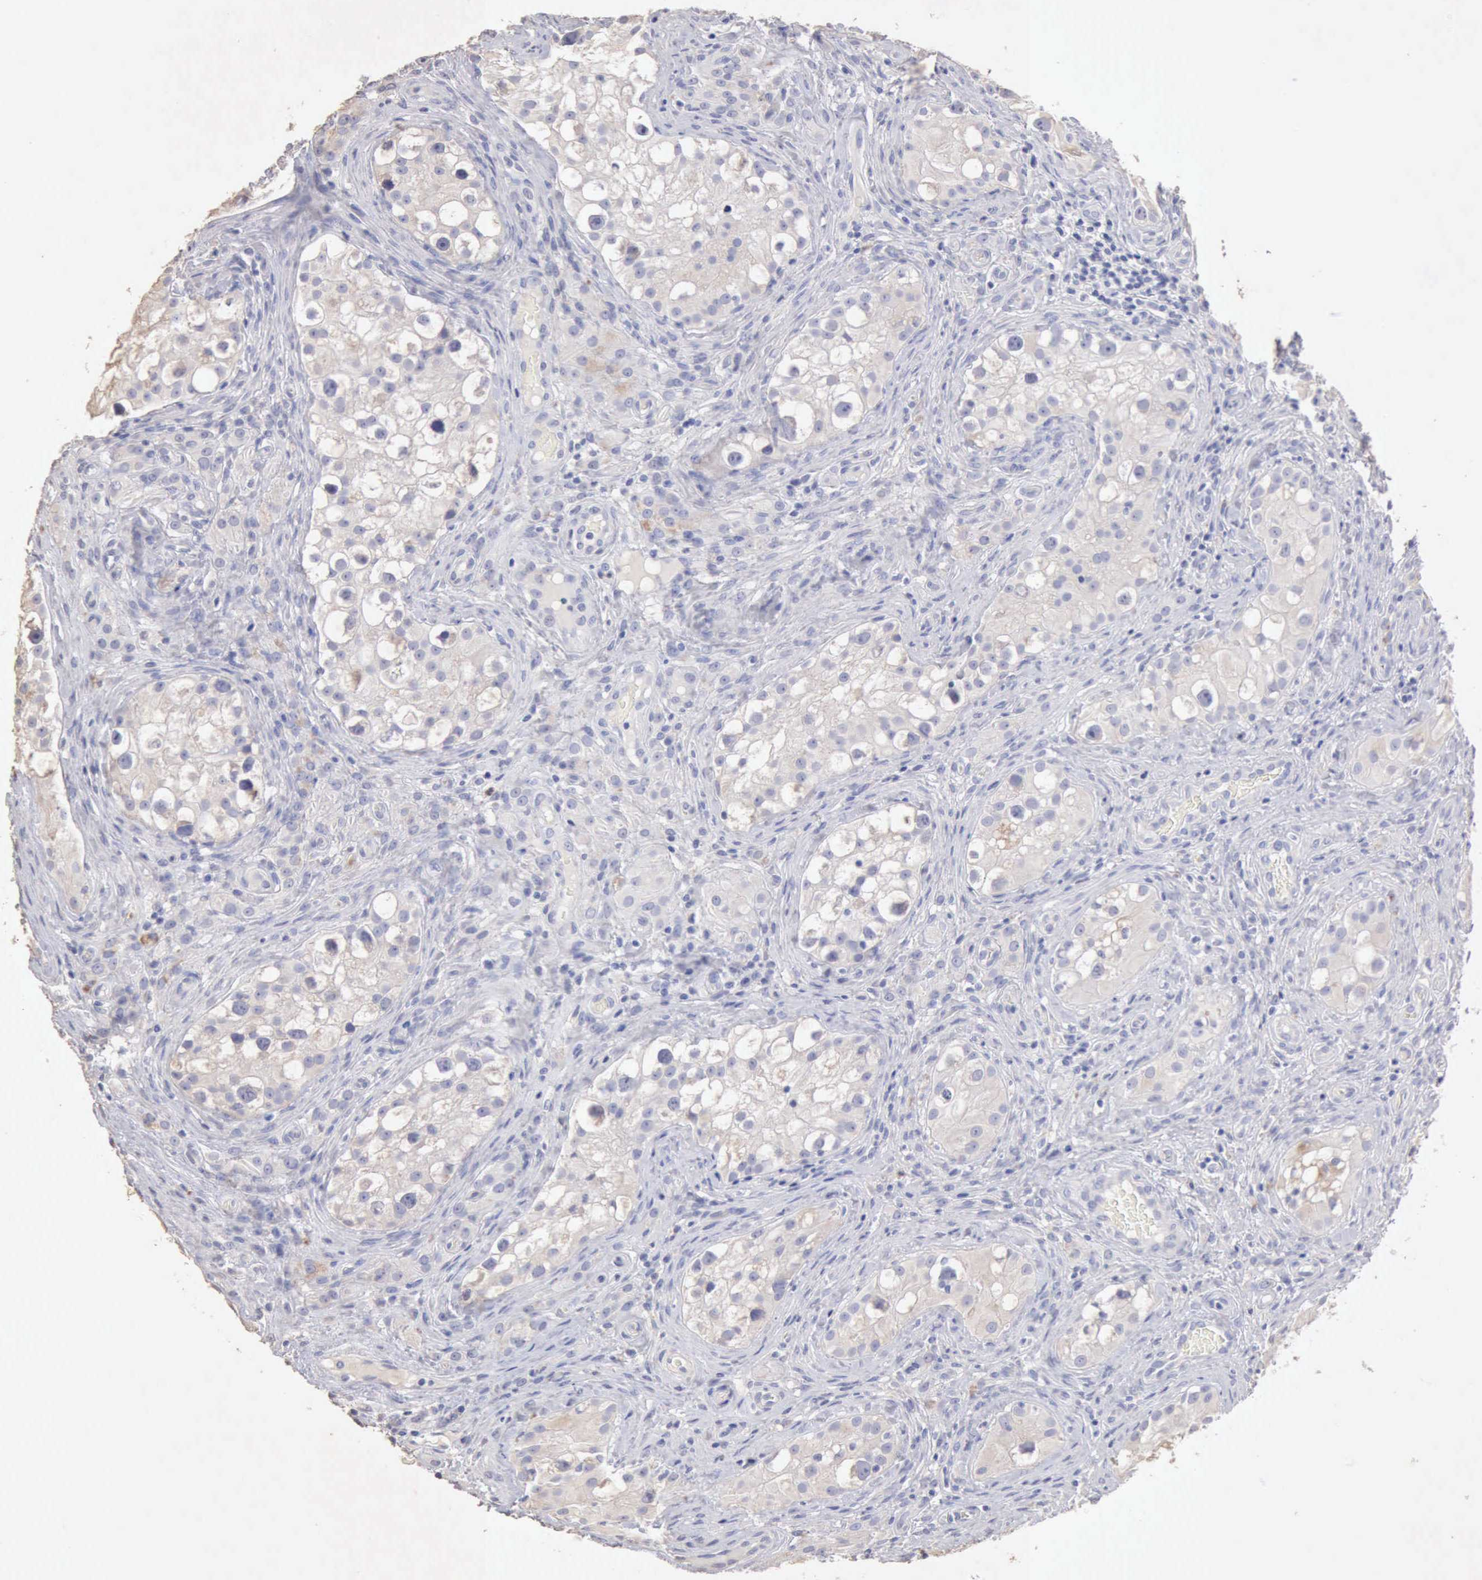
{"staining": {"intensity": "negative", "quantity": "none", "location": "none"}, "tissue": "testis cancer", "cell_type": "Tumor cells", "image_type": "cancer", "snomed": [{"axis": "morphology", "description": "Carcinoma, Embryonal, NOS"}, {"axis": "topography", "description": "Testis"}], "caption": "High magnification brightfield microscopy of testis embryonal carcinoma stained with DAB (3,3'-diaminobenzidine) (brown) and counterstained with hematoxylin (blue): tumor cells show no significant staining.", "gene": "KRT6B", "patient": {"sex": "male", "age": 31}}